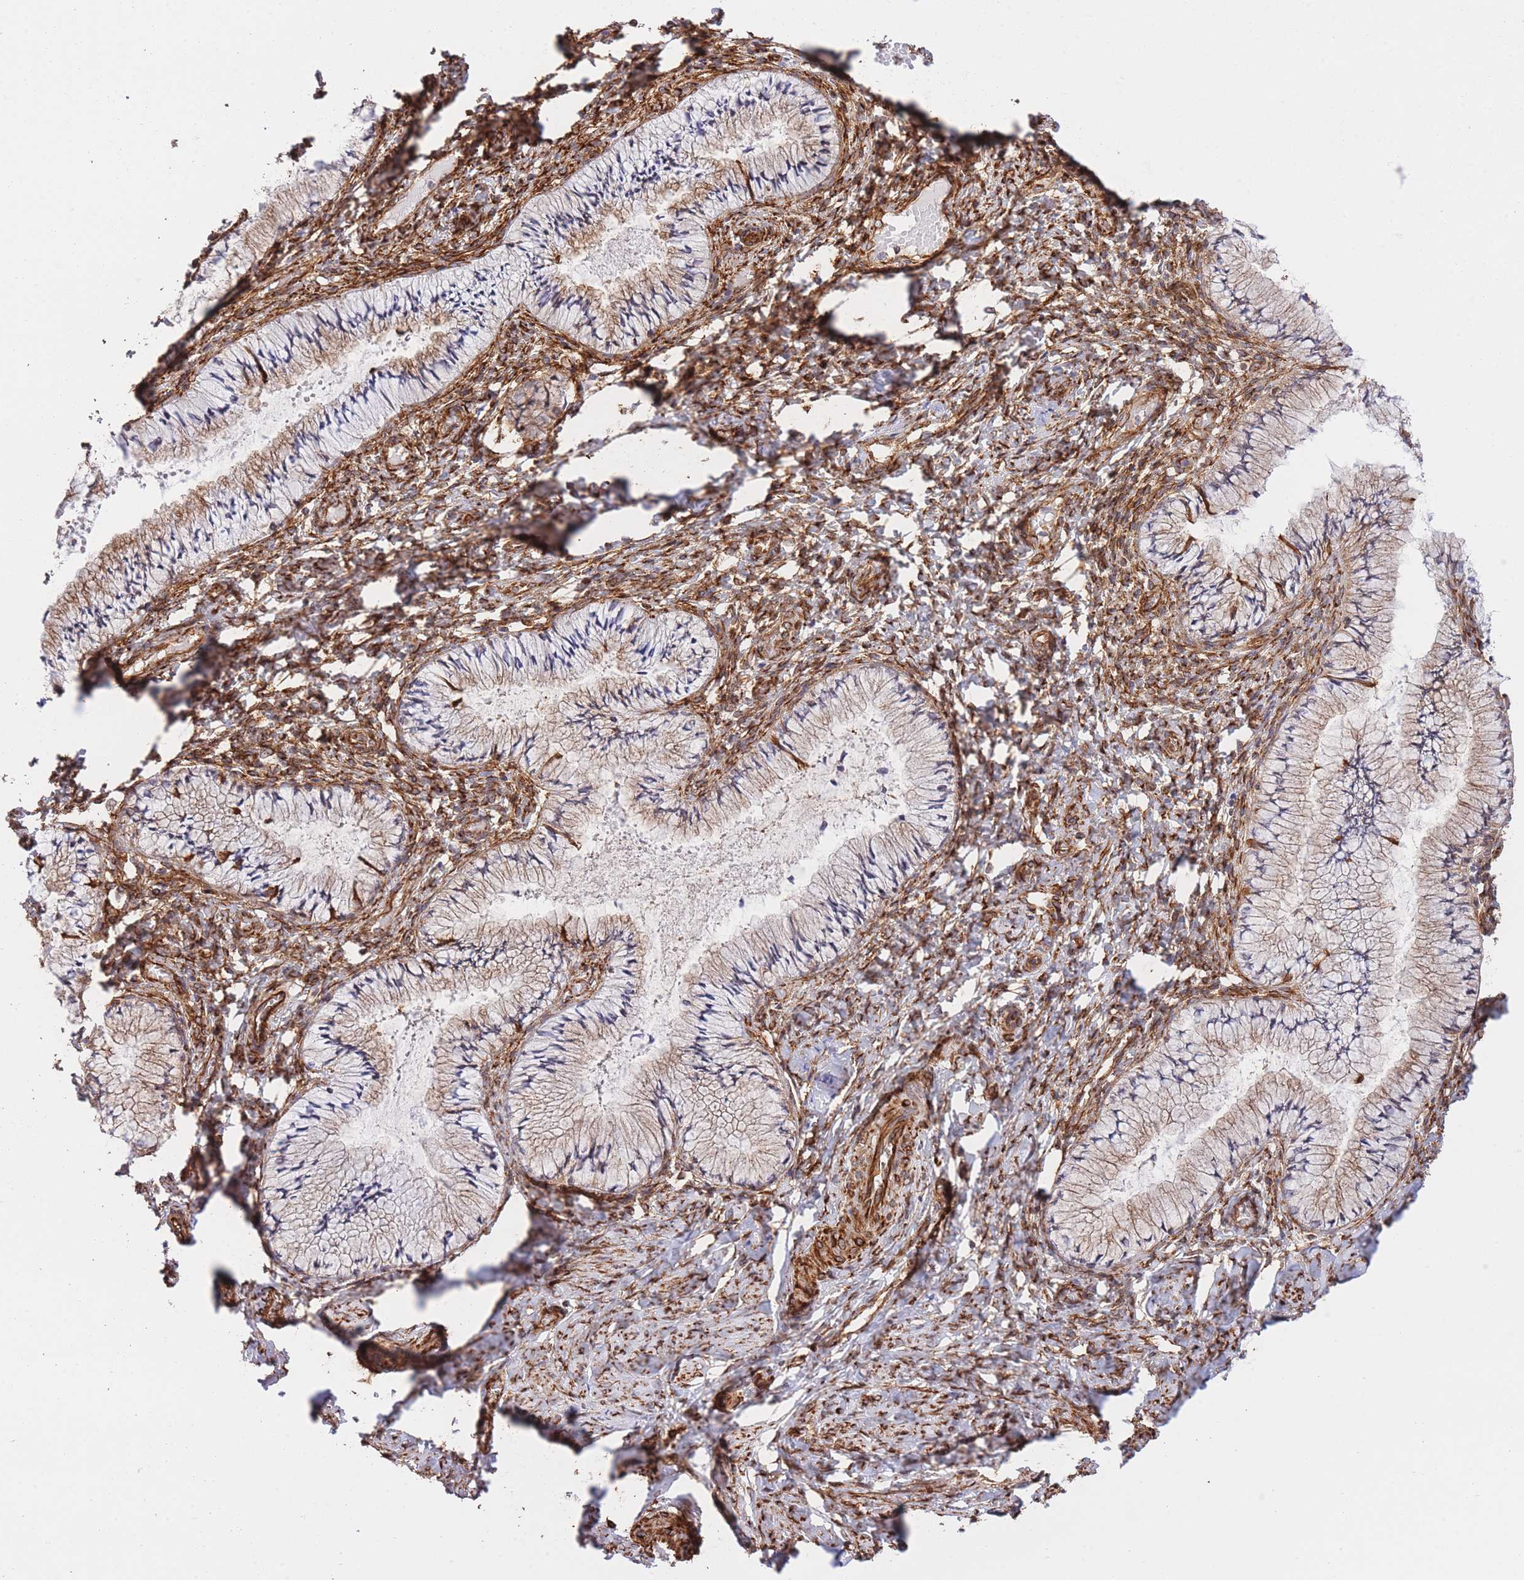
{"staining": {"intensity": "moderate", "quantity": ">75%", "location": "cytoplasmic/membranous"}, "tissue": "cervix", "cell_type": "Glandular cells", "image_type": "normal", "snomed": [{"axis": "morphology", "description": "Normal tissue, NOS"}, {"axis": "topography", "description": "Cervix"}], "caption": "Immunohistochemistry (IHC) (DAB (3,3'-diaminobenzidine)) staining of benign human cervix reveals moderate cytoplasmic/membranous protein positivity in about >75% of glandular cells.", "gene": "EXOSC8", "patient": {"sex": "female", "age": 42}}